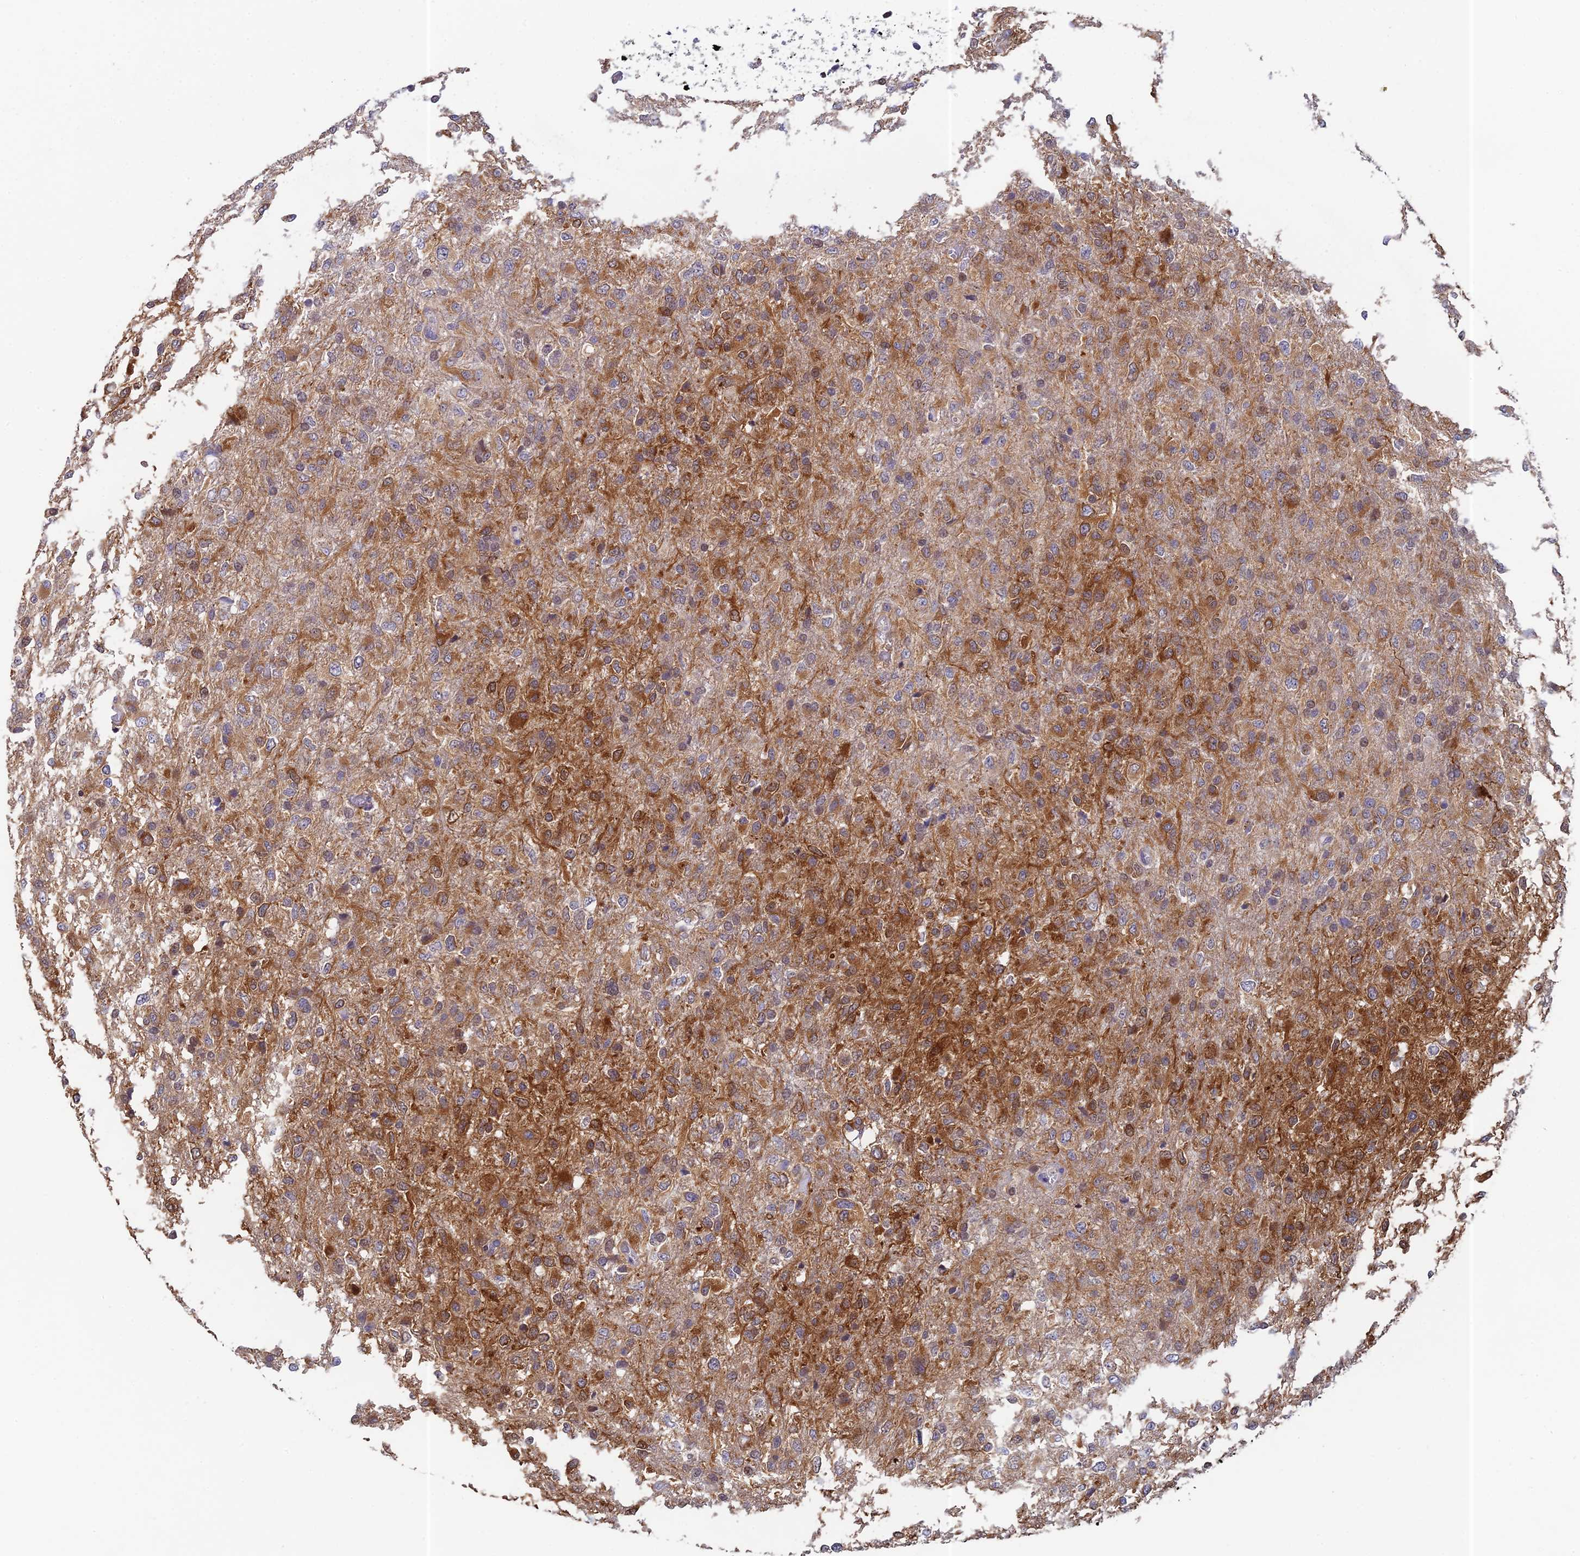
{"staining": {"intensity": "moderate", "quantity": "25%-75%", "location": "cytoplasmic/membranous"}, "tissue": "glioma", "cell_type": "Tumor cells", "image_type": "cancer", "snomed": [{"axis": "morphology", "description": "Glioma, malignant, High grade"}, {"axis": "topography", "description": "Brain"}], "caption": "A high-resolution micrograph shows immunohistochemistry (IHC) staining of malignant glioma (high-grade), which shows moderate cytoplasmic/membranous positivity in about 25%-75% of tumor cells. Immunohistochemistry stains the protein in brown and the nuclei are stained blue.", "gene": "MRPL17", "patient": {"sex": "female", "age": 74}}